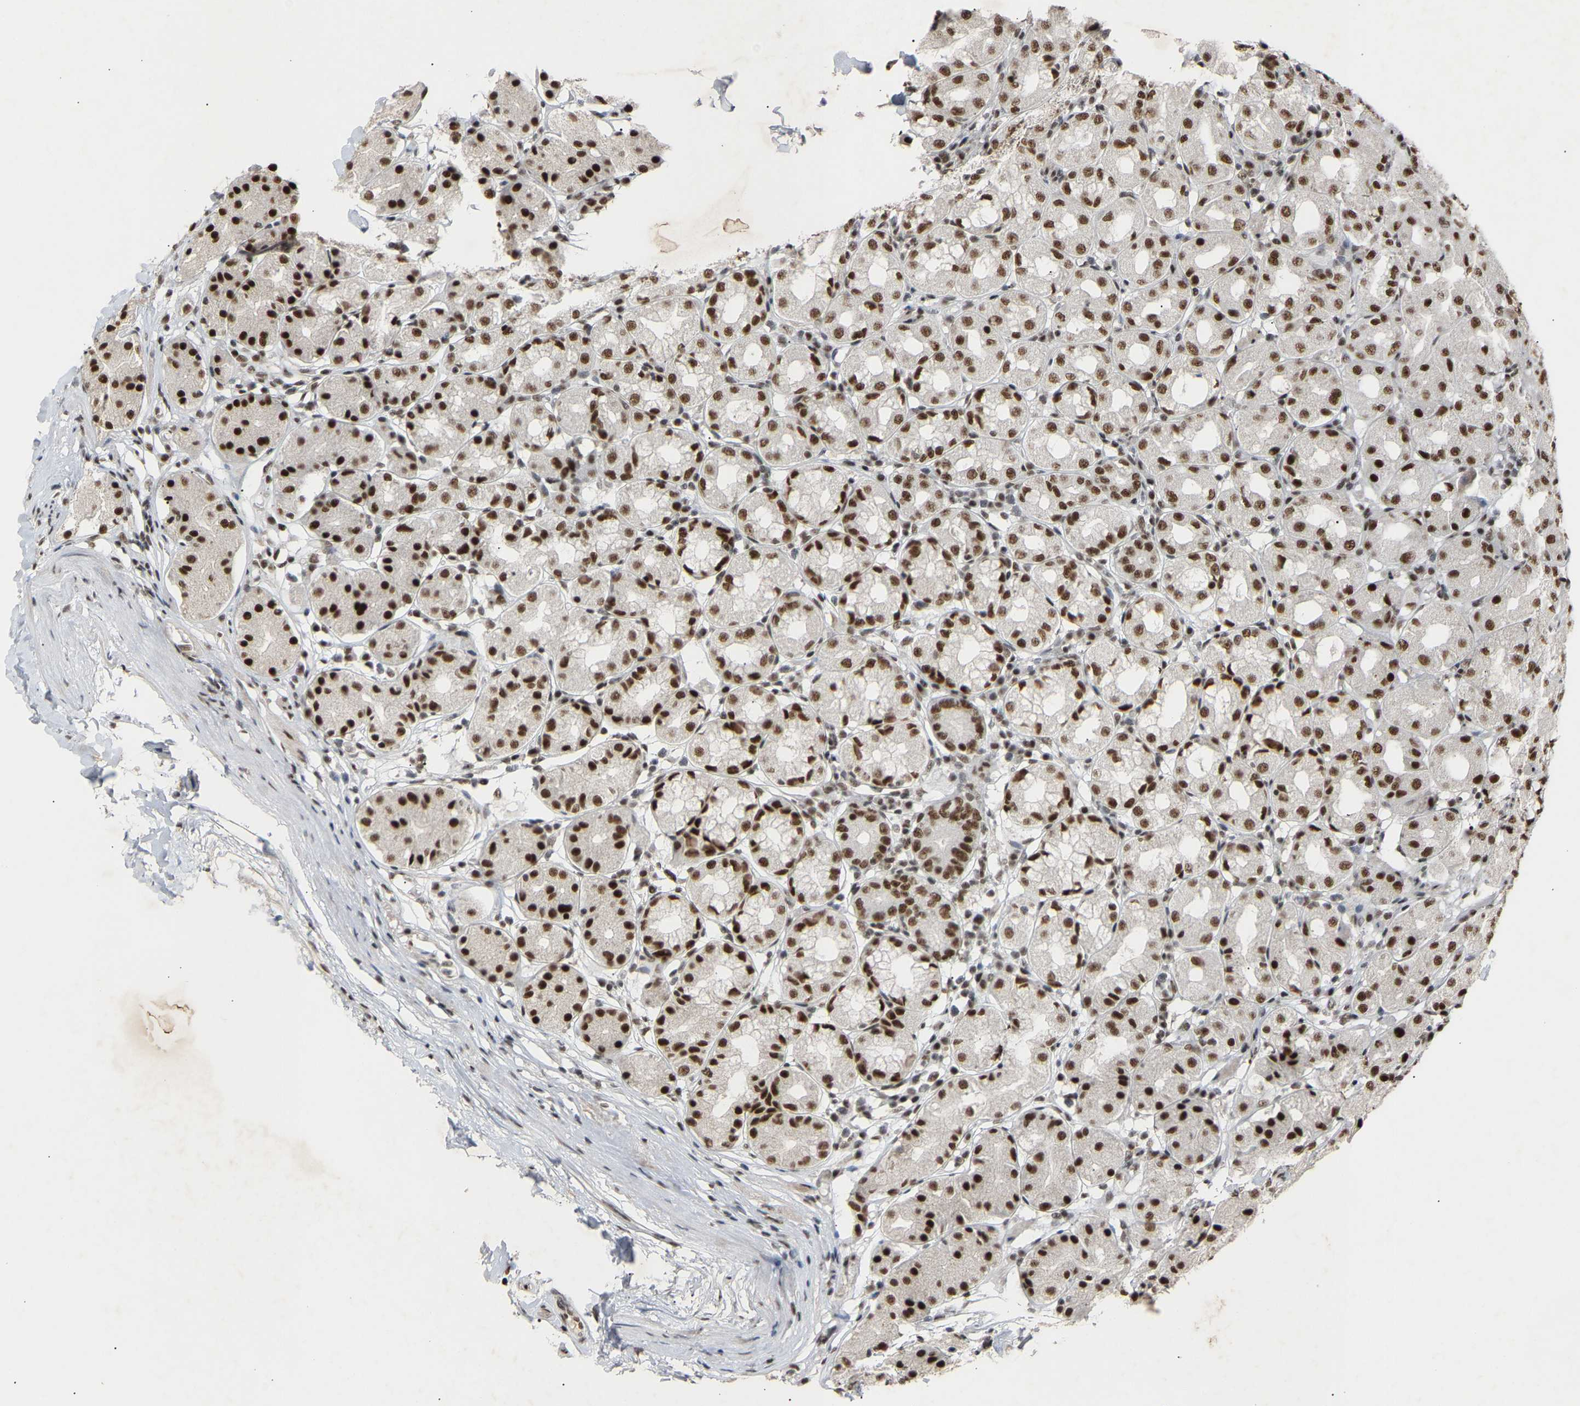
{"staining": {"intensity": "strong", "quantity": ">75%", "location": "nuclear"}, "tissue": "stomach", "cell_type": "Glandular cells", "image_type": "normal", "snomed": [{"axis": "morphology", "description": "Normal tissue, NOS"}, {"axis": "topography", "description": "Stomach"}, {"axis": "topography", "description": "Stomach, lower"}], "caption": "Strong nuclear protein staining is appreciated in about >75% of glandular cells in stomach.", "gene": "NELFB", "patient": {"sex": "female", "age": 56}}